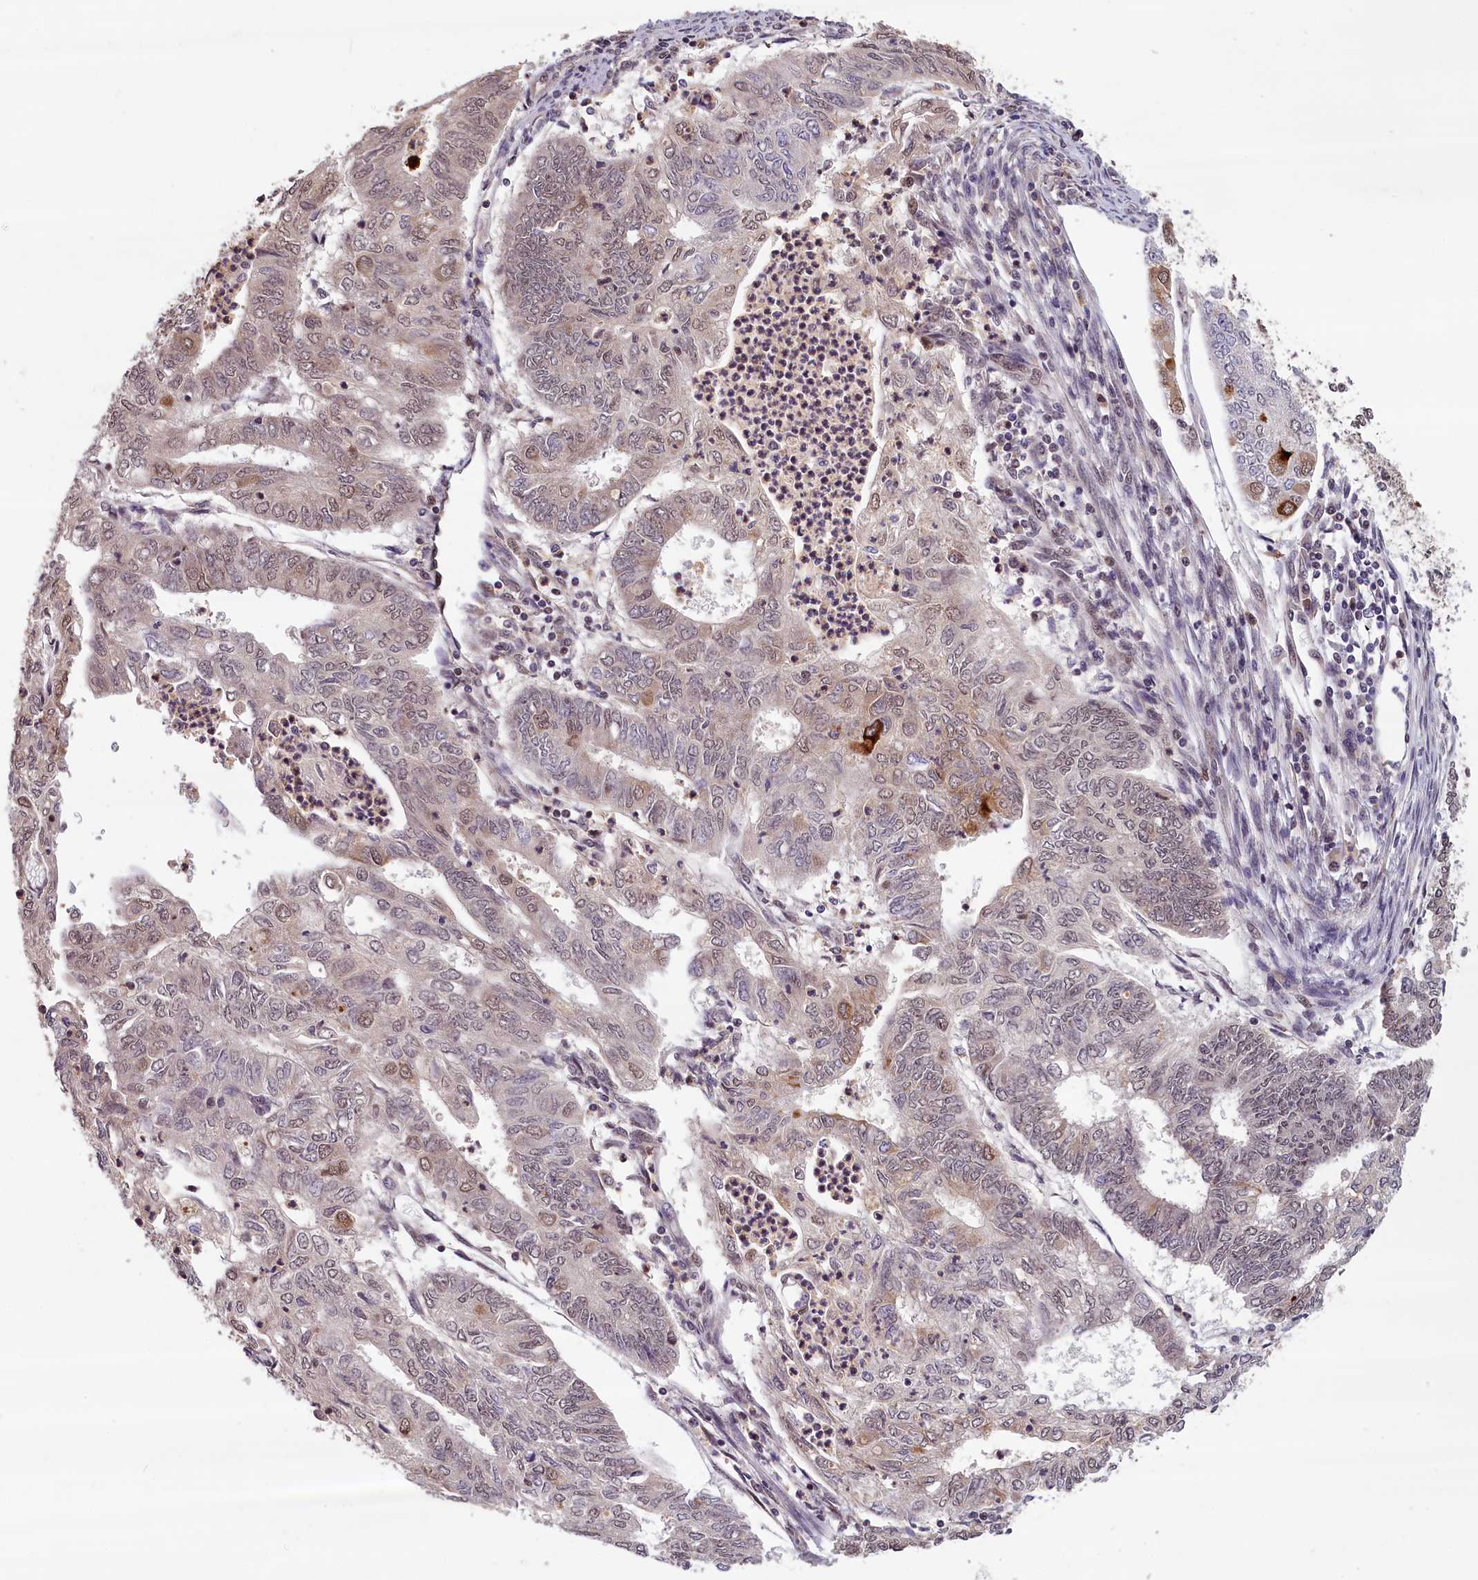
{"staining": {"intensity": "weak", "quantity": "25%-75%", "location": "cytoplasmic/membranous,nuclear"}, "tissue": "endometrial cancer", "cell_type": "Tumor cells", "image_type": "cancer", "snomed": [{"axis": "morphology", "description": "Adenocarcinoma, NOS"}, {"axis": "topography", "description": "Endometrium"}], "caption": "Endometrial adenocarcinoma stained with a protein marker exhibits weak staining in tumor cells.", "gene": "KCNK6", "patient": {"sex": "female", "age": 68}}